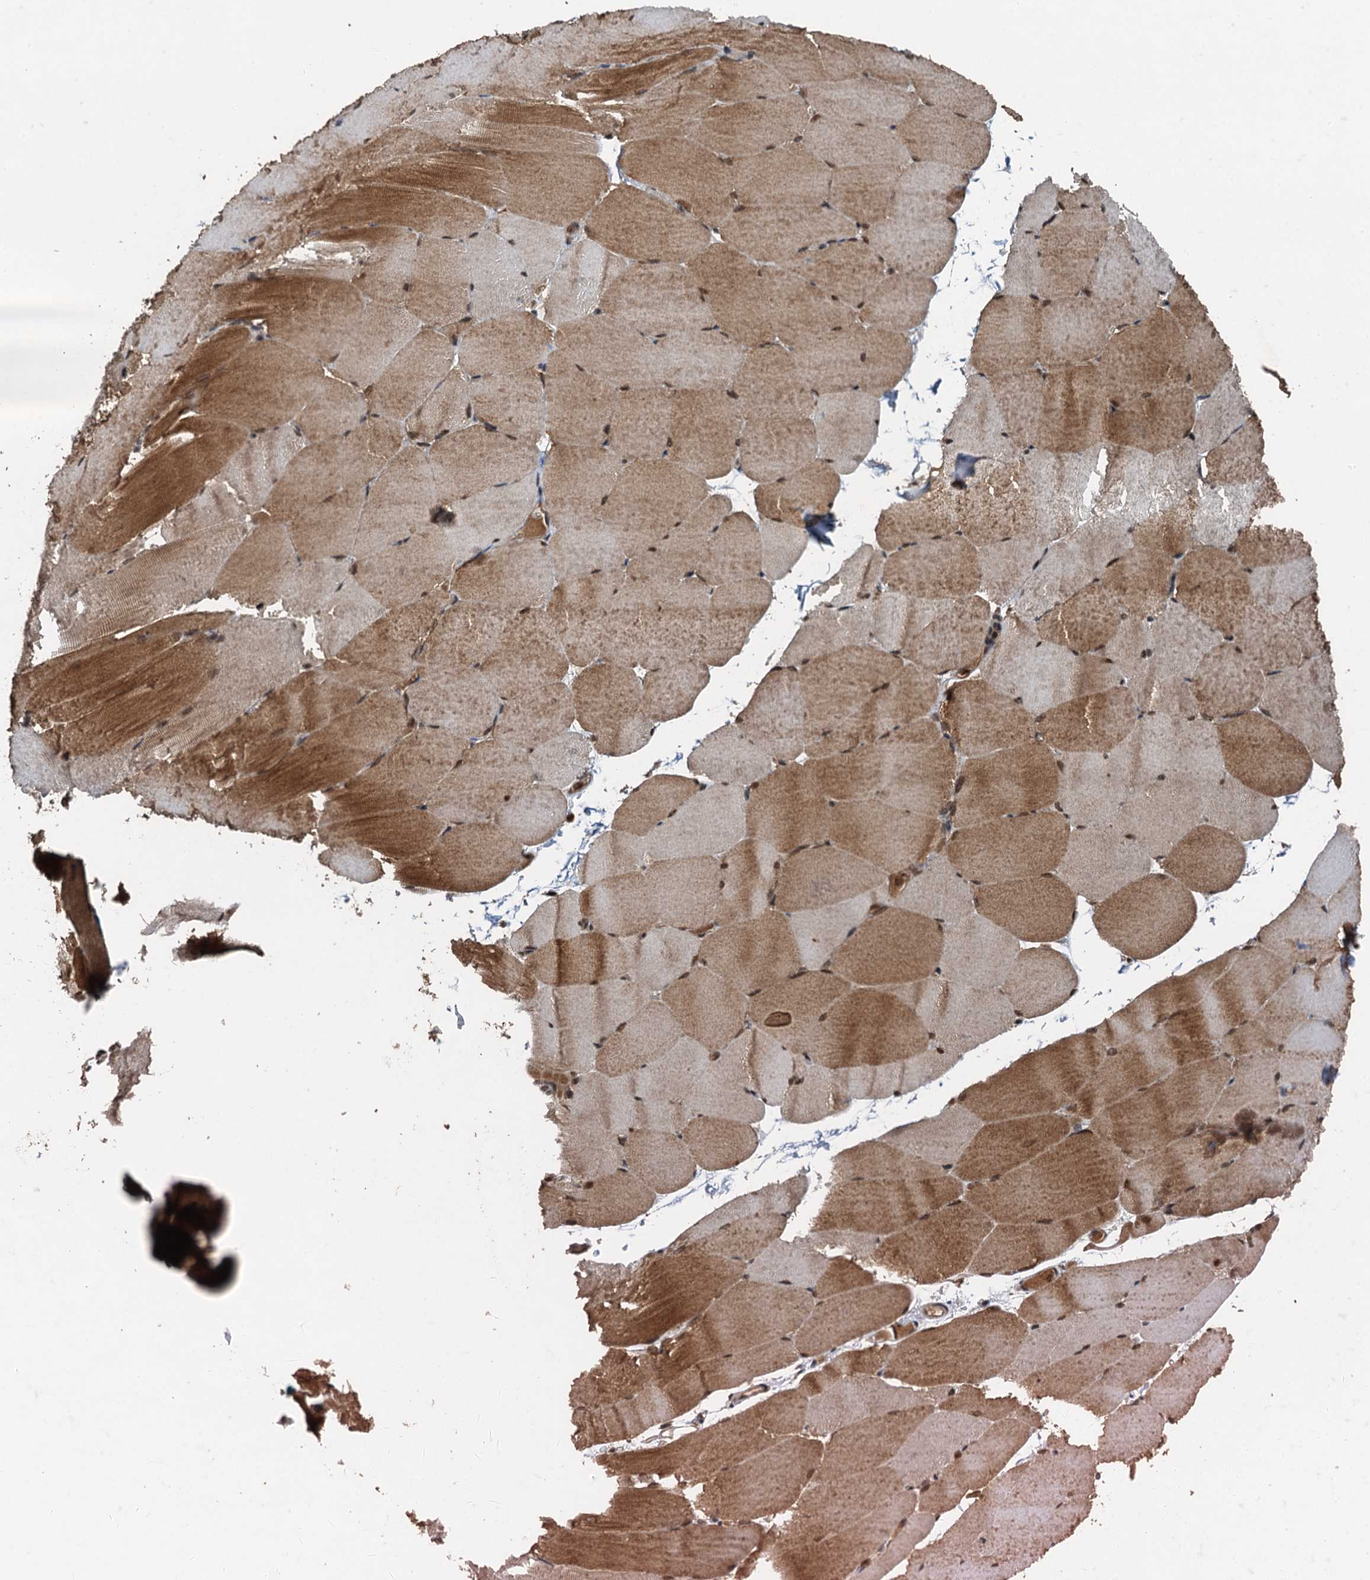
{"staining": {"intensity": "moderate", "quantity": "25%-75%", "location": "cytoplasmic/membranous"}, "tissue": "skeletal muscle", "cell_type": "Myocytes", "image_type": "normal", "snomed": [{"axis": "morphology", "description": "Normal tissue, NOS"}, {"axis": "topography", "description": "Skeletal muscle"}, {"axis": "topography", "description": "Parathyroid gland"}], "caption": "IHC staining of normal skeletal muscle, which shows medium levels of moderate cytoplasmic/membranous staining in approximately 25%-75% of myocytes indicating moderate cytoplasmic/membranous protein staining. The staining was performed using DAB (3,3'-diaminobenzidine) (brown) for protein detection and nuclei were counterstained in hematoxylin (blue).", "gene": "UBXN6", "patient": {"sex": "female", "age": 37}}